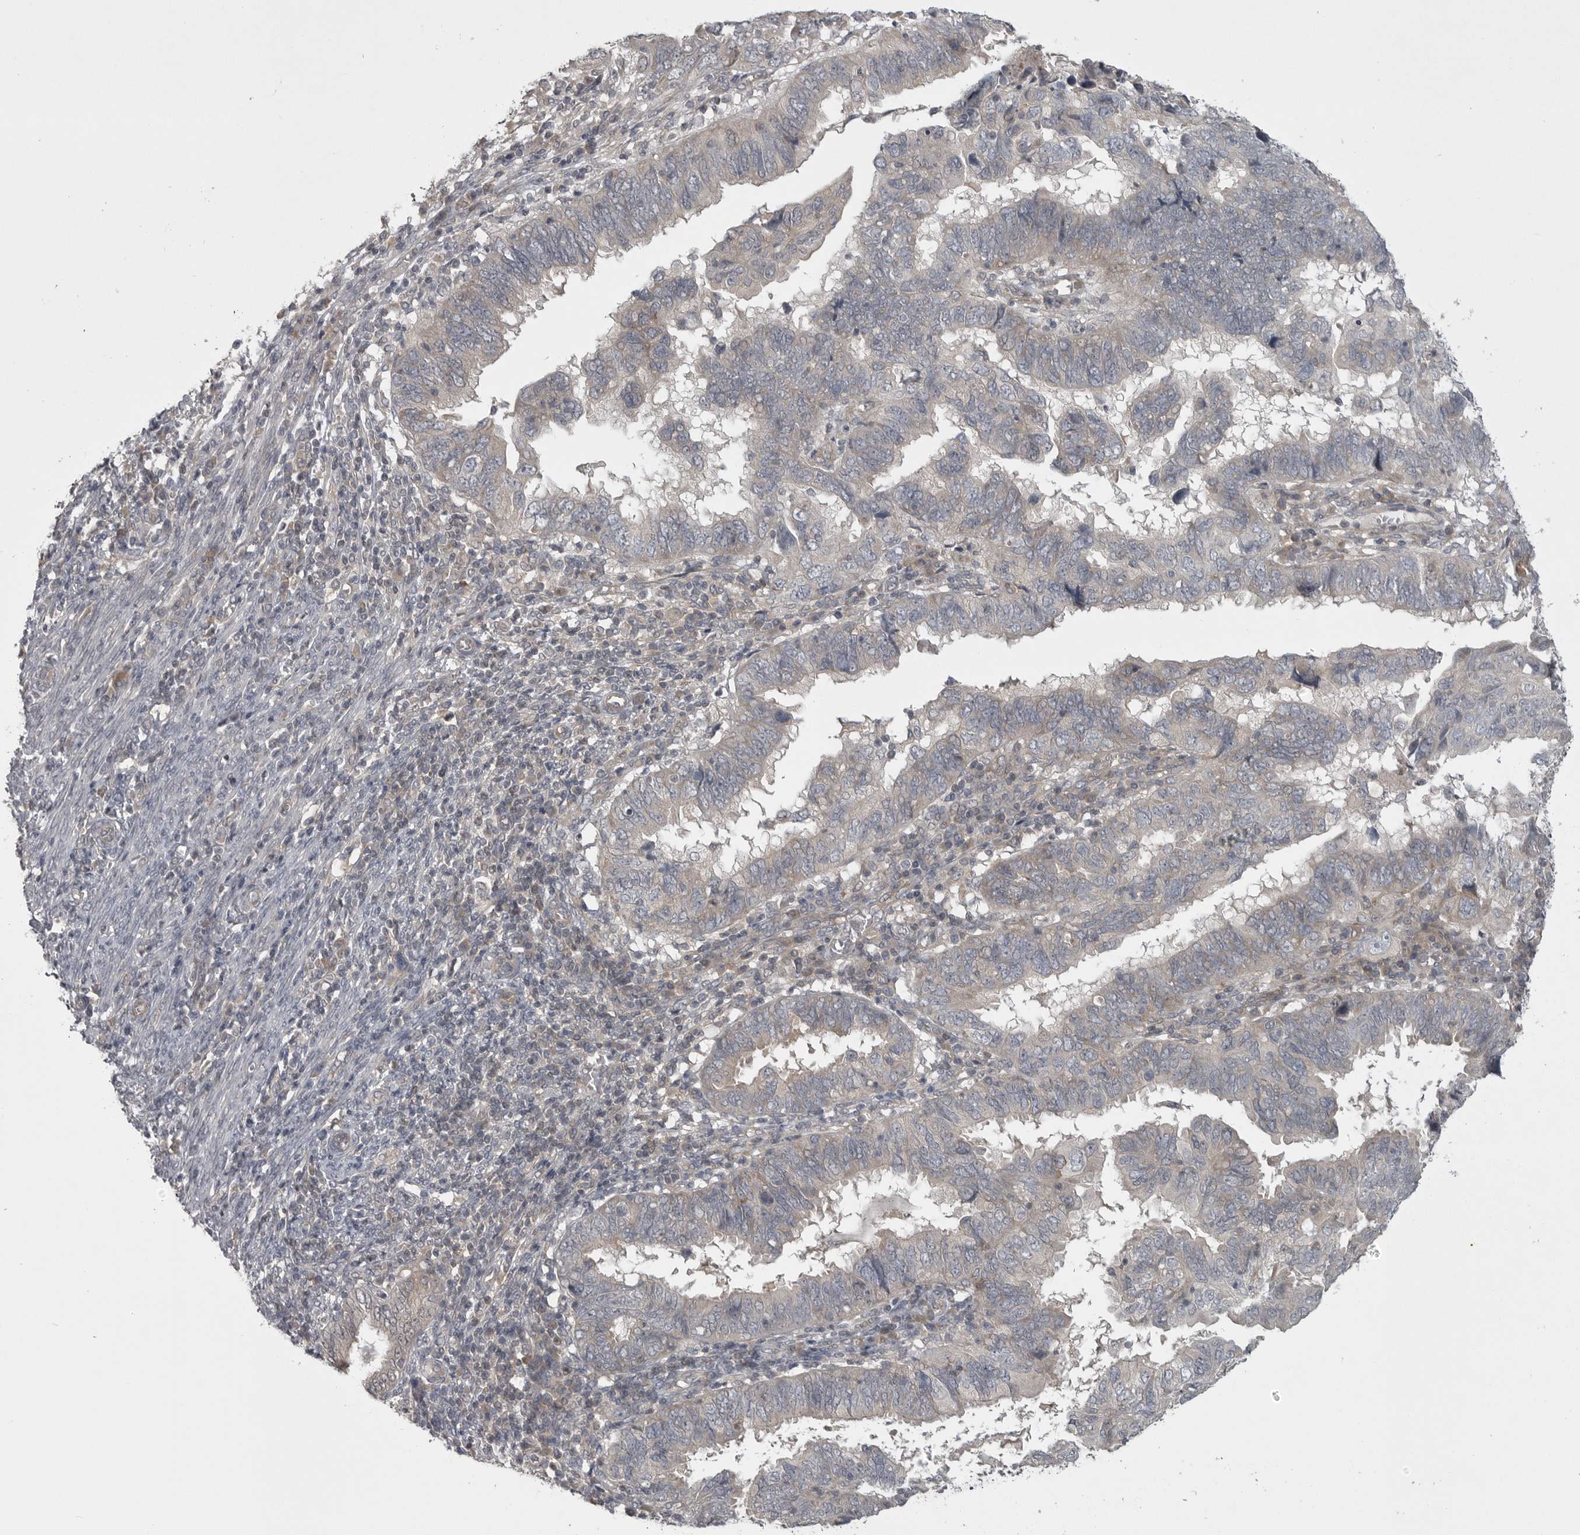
{"staining": {"intensity": "weak", "quantity": "<25%", "location": "cytoplasmic/membranous"}, "tissue": "endometrial cancer", "cell_type": "Tumor cells", "image_type": "cancer", "snomed": [{"axis": "morphology", "description": "Adenocarcinoma, NOS"}, {"axis": "topography", "description": "Uterus"}], "caption": "The image reveals no staining of tumor cells in endometrial cancer (adenocarcinoma).", "gene": "PHF13", "patient": {"sex": "female", "age": 77}}